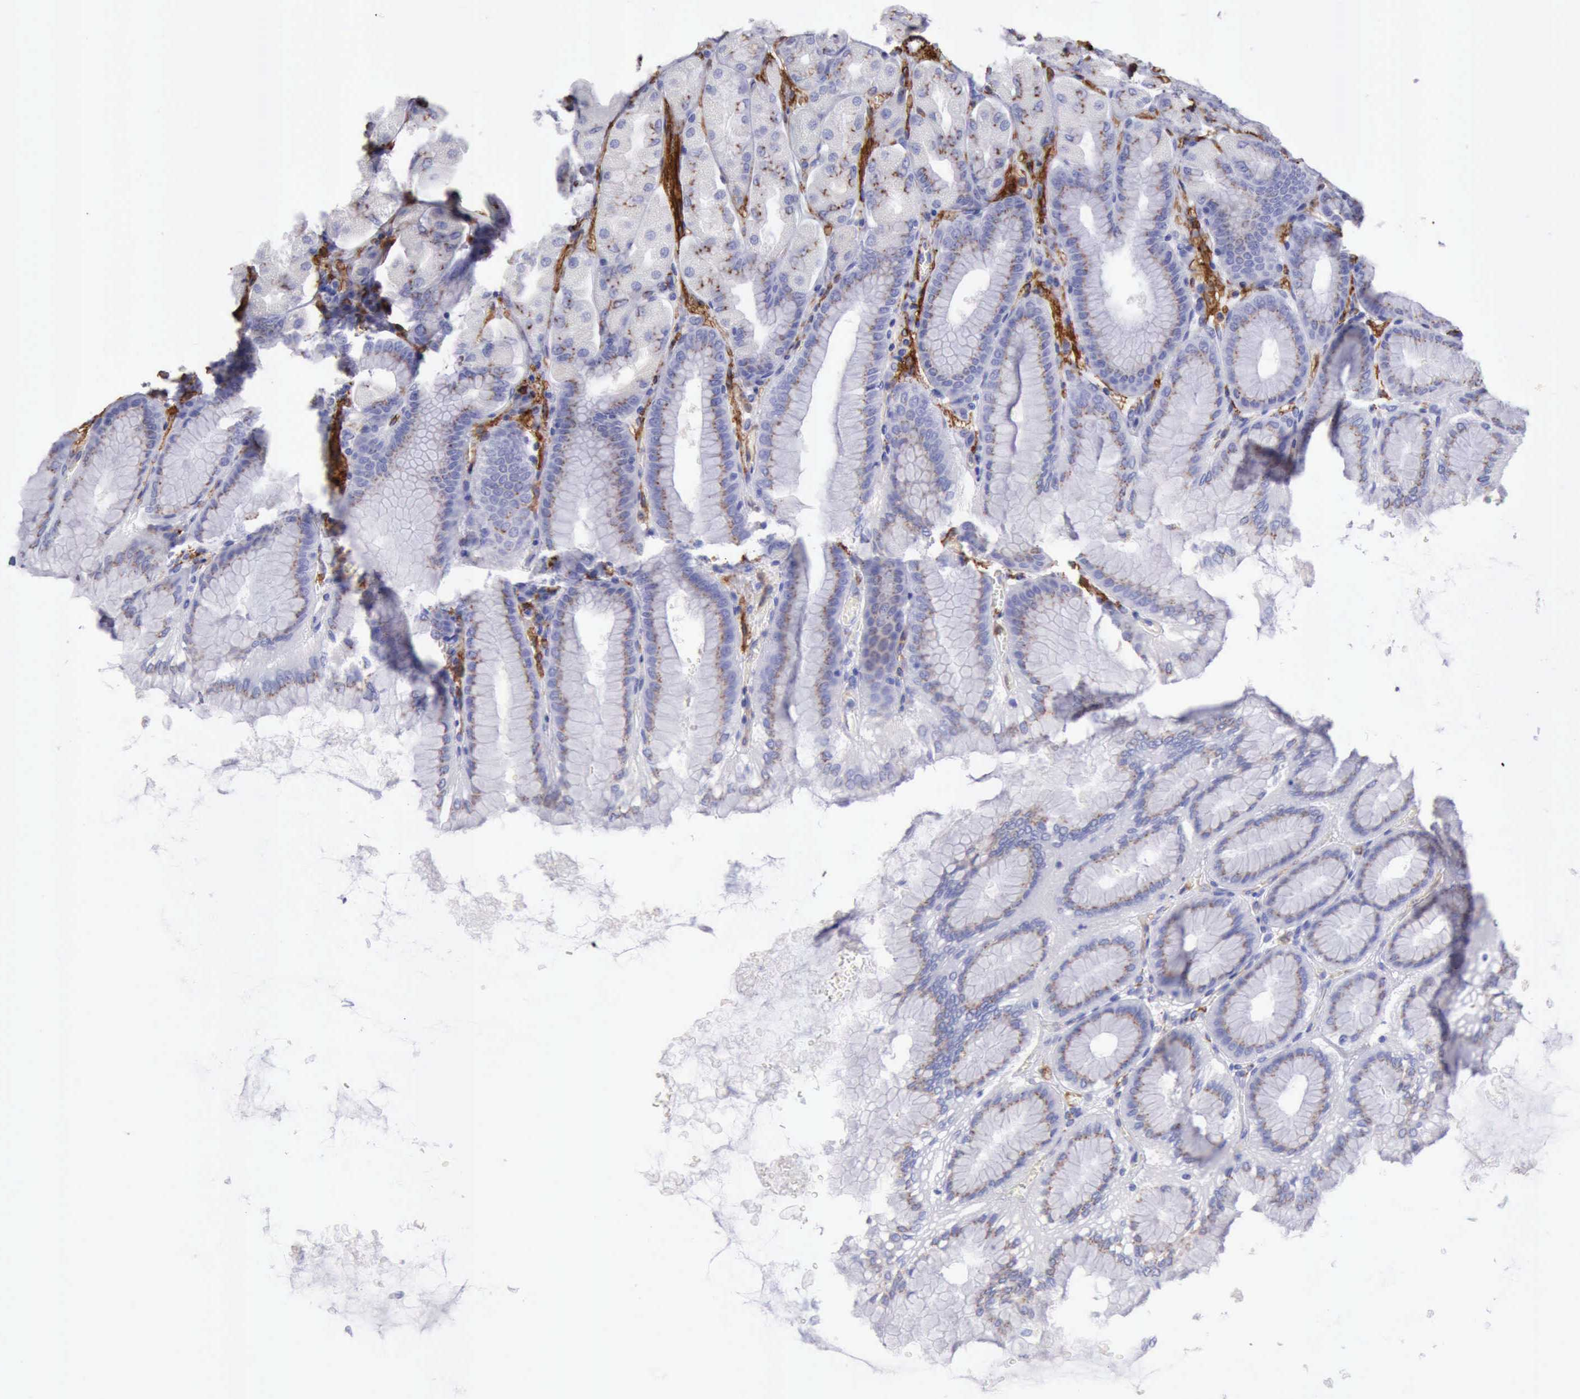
{"staining": {"intensity": "moderate", "quantity": "25%-75%", "location": "cytoplasmic/membranous"}, "tissue": "stomach", "cell_type": "Glandular cells", "image_type": "normal", "snomed": [{"axis": "morphology", "description": "Normal tissue, NOS"}, {"axis": "topography", "description": "Stomach, upper"}], "caption": "Protein staining reveals moderate cytoplasmic/membranous expression in about 25%-75% of glandular cells in normal stomach. The staining was performed using DAB to visualize the protein expression in brown, while the nuclei were stained in blue with hematoxylin (Magnification: 20x).", "gene": "AOC3", "patient": {"sex": "female", "age": 56}}